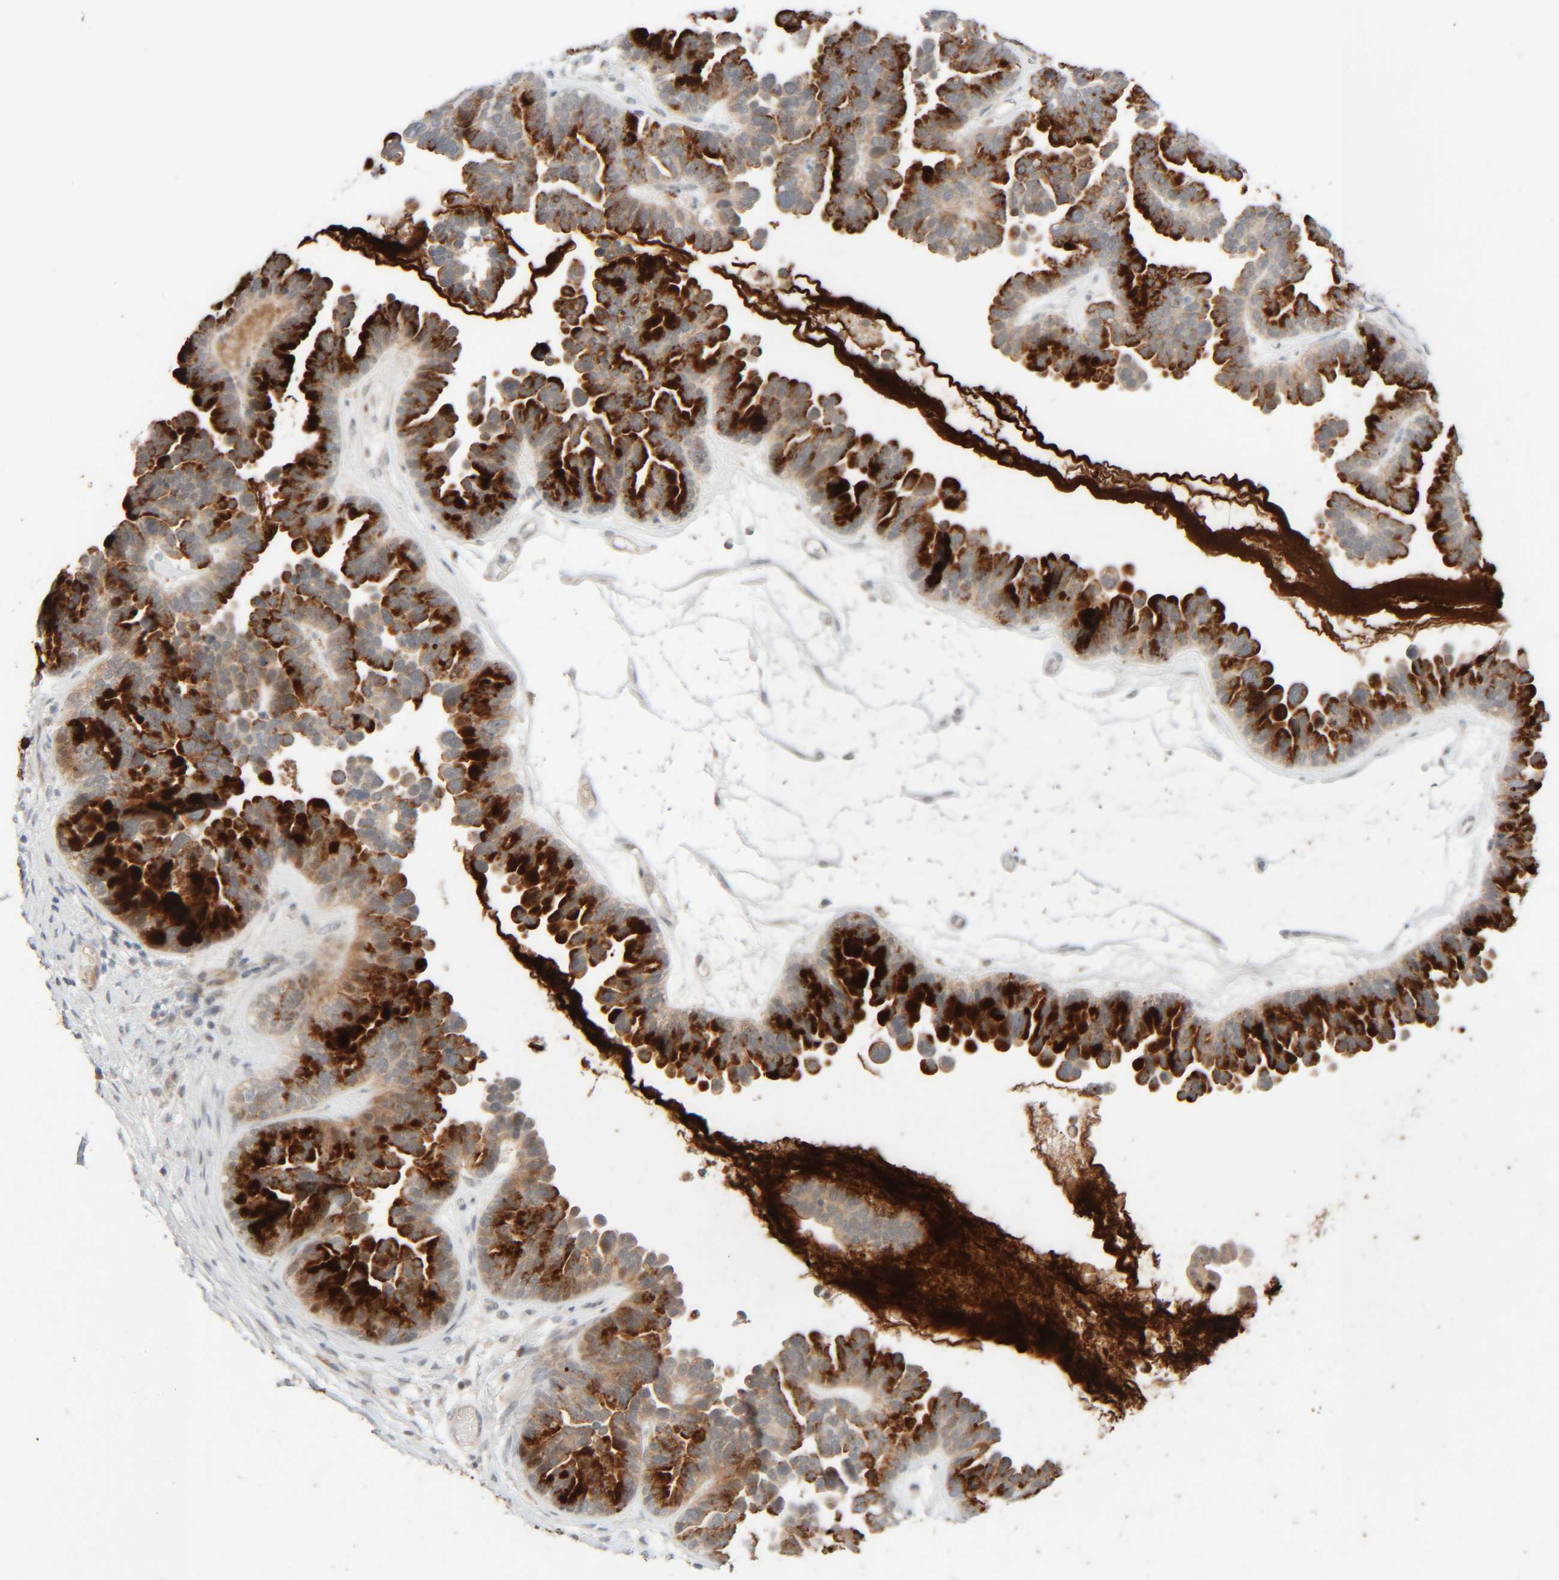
{"staining": {"intensity": "strong", "quantity": "25%-75%", "location": "cytoplasmic/membranous"}, "tissue": "ovarian cancer", "cell_type": "Tumor cells", "image_type": "cancer", "snomed": [{"axis": "morphology", "description": "Cystadenocarcinoma, serous, NOS"}, {"axis": "topography", "description": "Ovary"}], "caption": "Tumor cells reveal high levels of strong cytoplasmic/membranous expression in approximately 25%-75% of cells in human ovarian cancer.", "gene": "CHKA", "patient": {"sex": "female", "age": 56}}